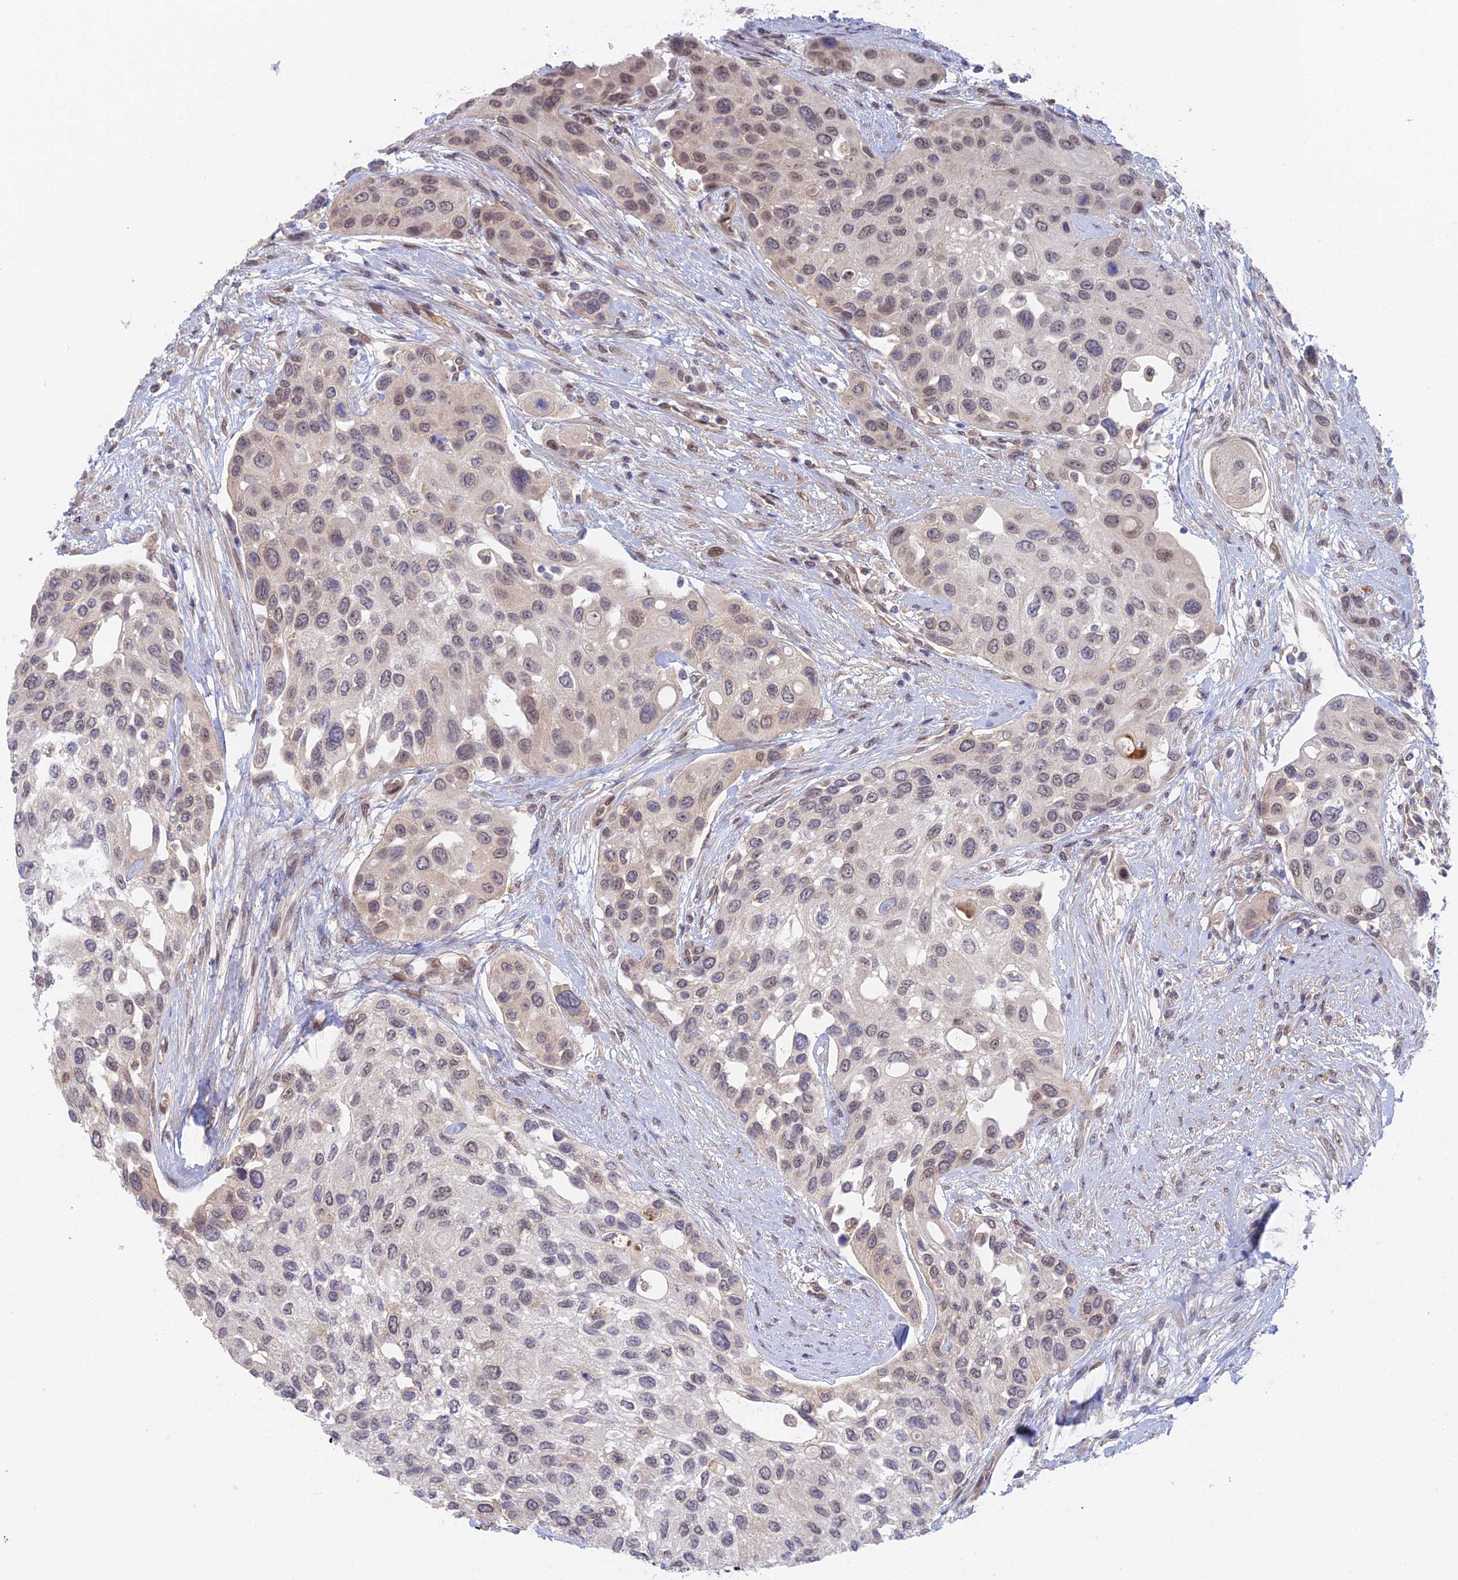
{"staining": {"intensity": "weak", "quantity": "<25%", "location": "nuclear"}, "tissue": "urothelial cancer", "cell_type": "Tumor cells", "image_type": "cancer", "snomed": [{"axis": "morphology", "description": "Normal tissue, NOS"}, {"axis": "morphology", "description": "Urothelial carcinoma, High grade"}, {"axis": "topography", "description": "Vascular tissue"}, {"axis": "topography", "description": "Urinary bladder"}], "caption": "Urothelial carcinoma (high-grade) was stained to show a protein in brown. There is no significant staining in tumor cells. (DAB (3,3'-diaminobenzidine) IHC with hematoxylin counter stain).", "gene": "ZUP1", "patient": {"sex": "female", "age": 56}}